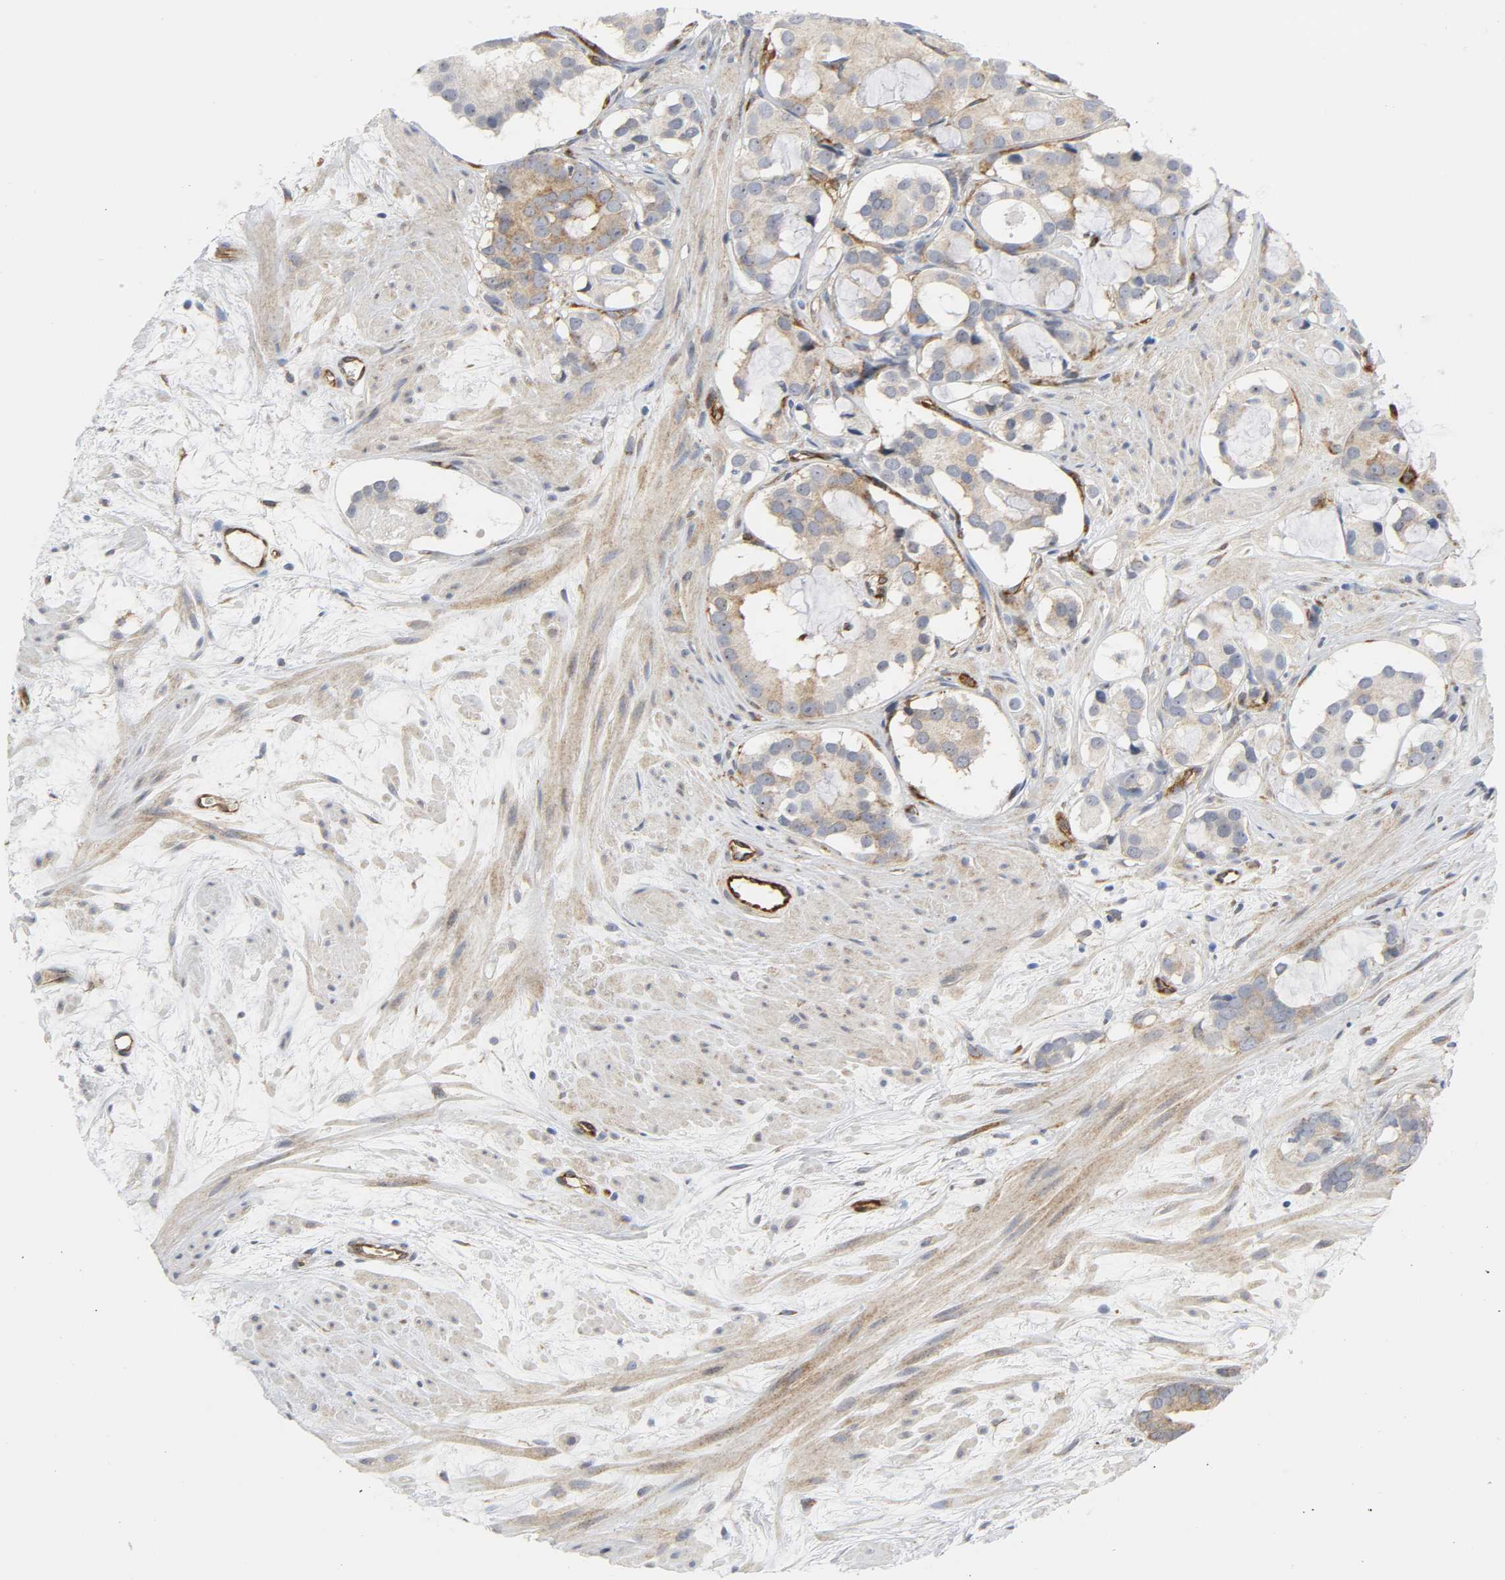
{"staining": {"intensity": "weak", "quantity": ">75%", "location": "cytoplasmic/membranous"}, "tissue": "prostate cancer", "cell_type": "Tumor cells", "image_type": "cancer", "snomed": [{"axis": "morphology", "description": "Adenocarcinoma, Low grade"}, {"axis": "topography", "description": "Prostate"}], "caption": "The image displays immunohistochemical staining of prostate low-grade adenocarcinoma. There is weak cytoplasmic/membranous expression is seen in about >75% of tumor cells.", "gene": "DOCK1", "patient": {"sex": "male", "age": 57}}